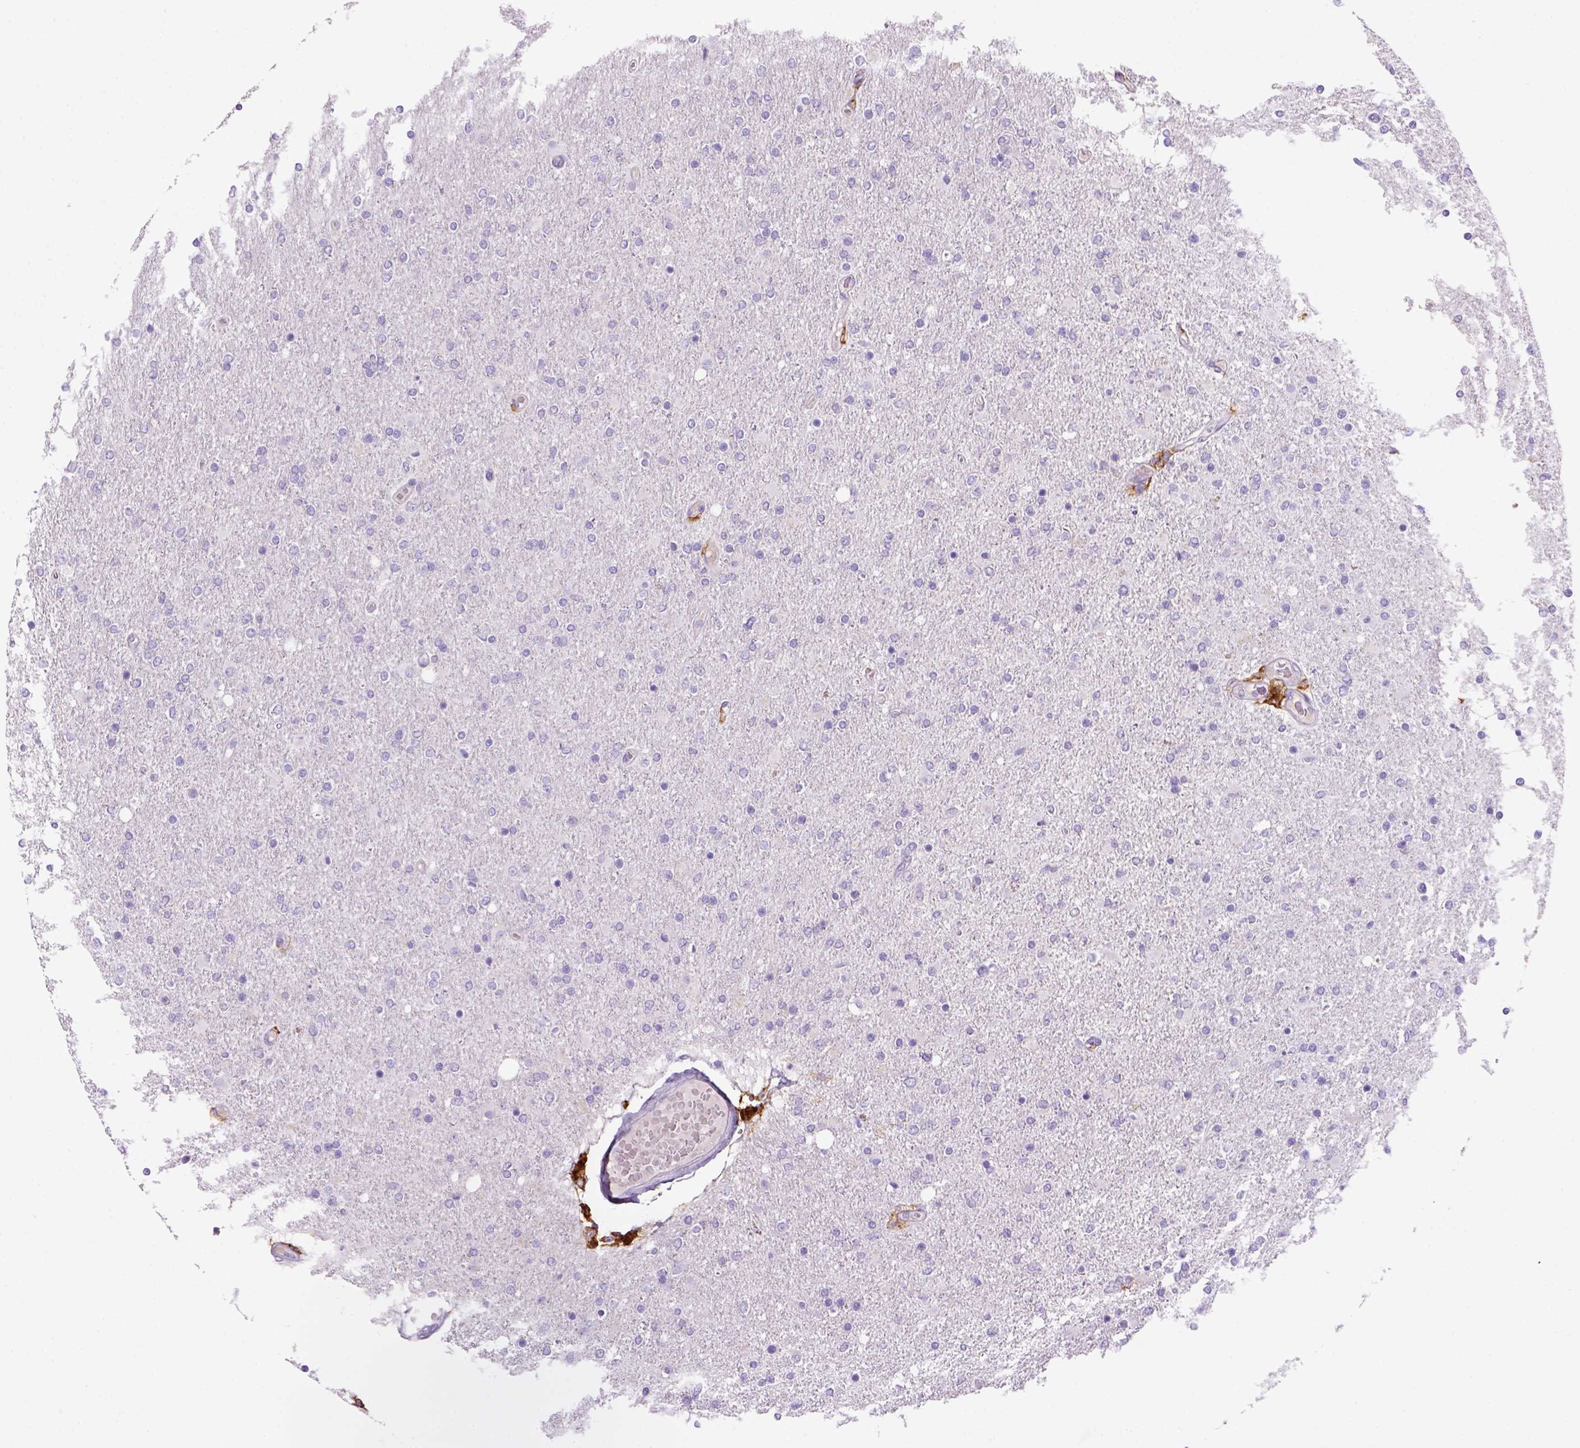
{"staining": {"intensity": "negative", "quantity": "none", "location": "none"}, "tissue": "glioma", "cell_type": "Tumor cells", "image_type": "cancer", "snomed": [{"axis": "morphology", "description": "Glioma, malignant, High grade"}, {"axis": "topography", "description": "Cerebral cortex"}], "caption": "Immunohistochemical staining of human glioma displays no significant positivity in tumor cells.", "gene": "CD14", "patient": {"sex": "male", "age": 70}}